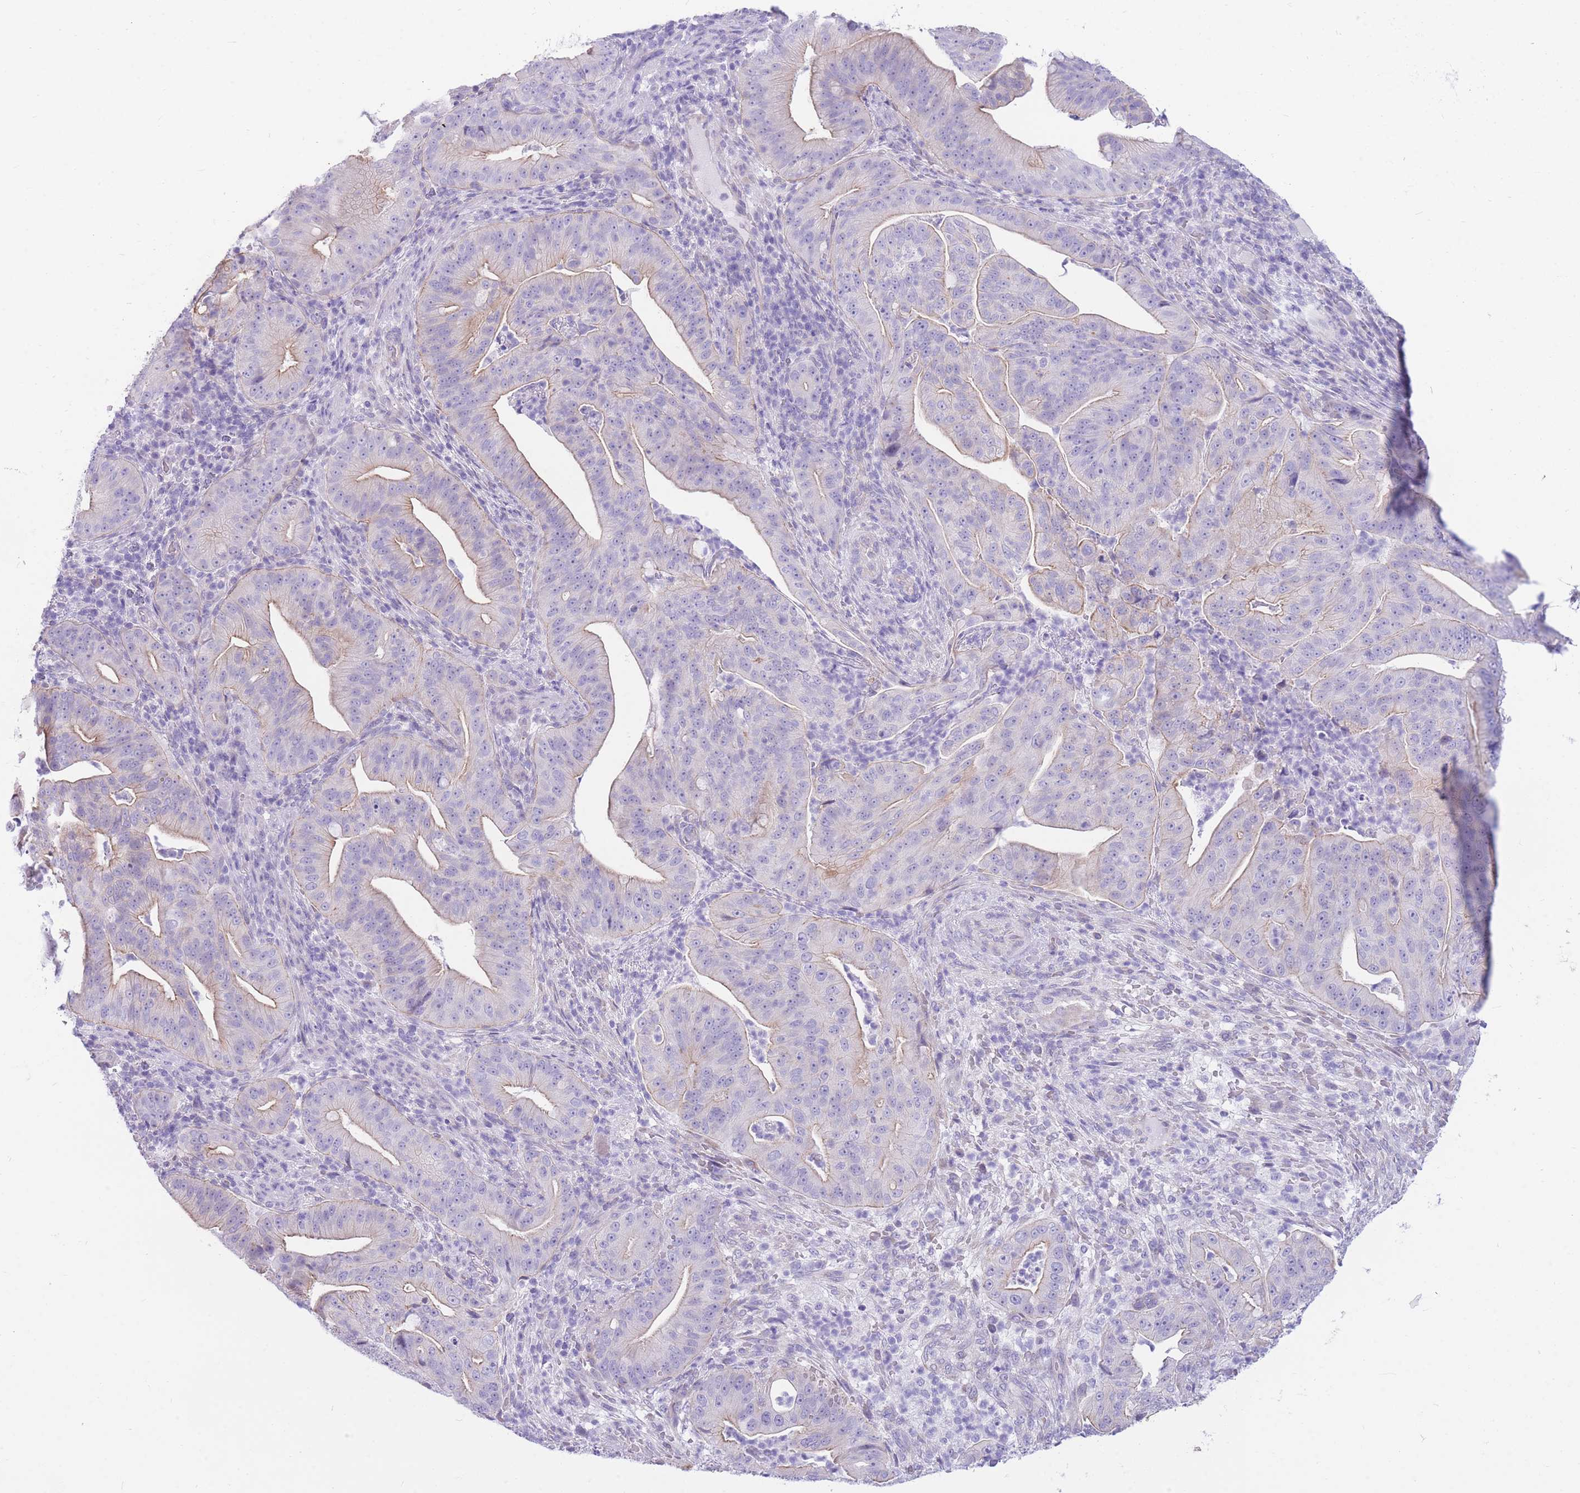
{"staining": {"intensity": "weak", "quantity": "<25%", "location": "cytoplasmic/membranous"}, "tissue": "pancreatic cancer", "cell_type": "Tumor cells", "image_type": "cancer", "snomed": [{"axis": "morphology", "description": "Adenocarcinoma, NOS"}, {"axis": "topography", "description": "Pancreas"}], "caption": "Pancreatic adenocarcinoma stained for a protein using immunohistochemistry demonstrates no expression tumor cells.", "gene": "ZNF311", "patient": {"sex": "male", "age": 71}}